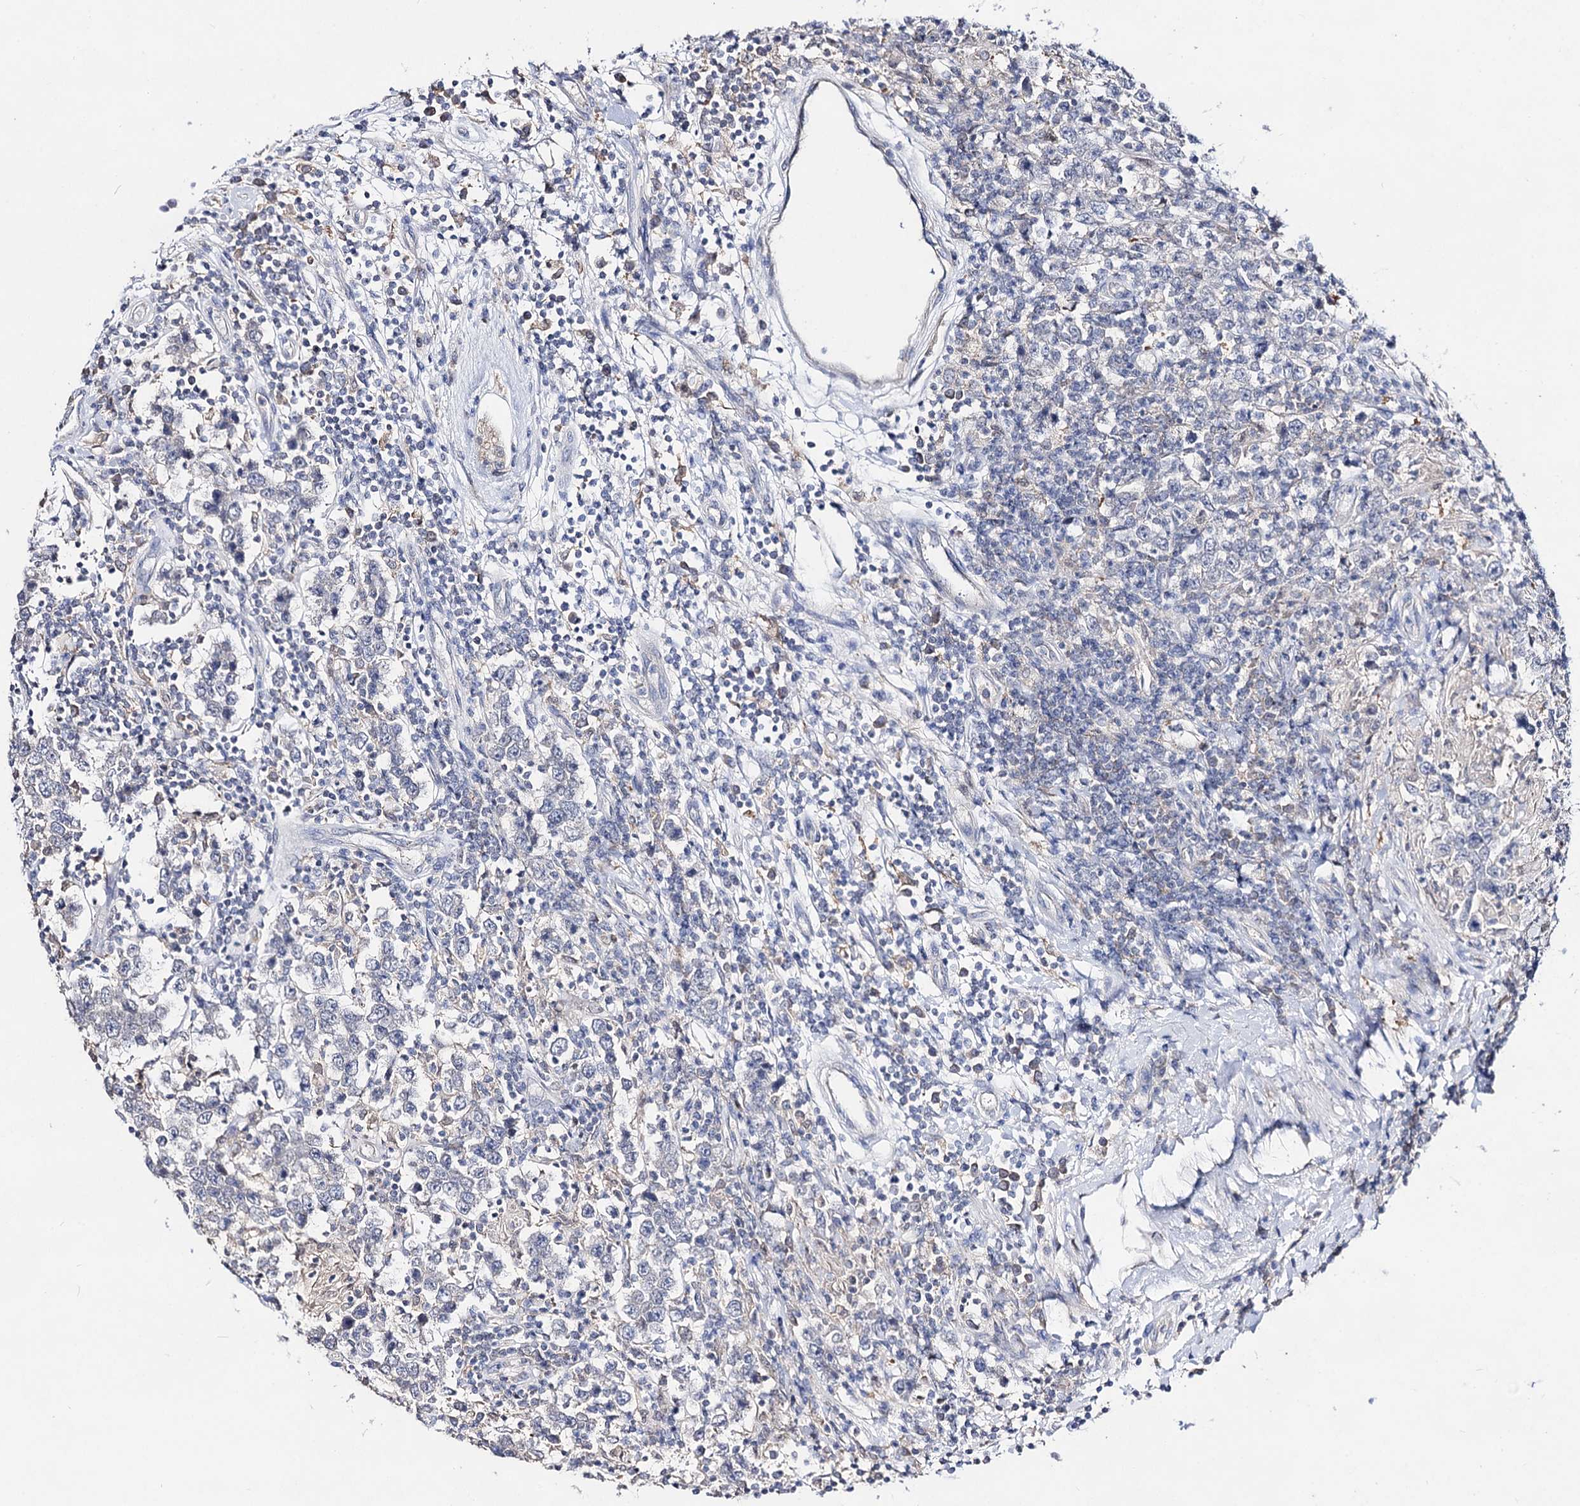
{"staining": {"intensity": "negative", "quantity": "none", "location": "none"}, "tissue": "testis cancer", "cell_type": "Tumor cells", "image_type": "cancer", "snomed": [{"axis": "morphology", "description": "Normal tissue, NOS"}, {"axis": "morphology", "description": "Urothelial carcinoma, High grade"}, {"axis": "morphology", "description": "Seminoma, NOS"}, {"axis": "morphology", "description": "Carcinoma, Embryonal, NOS"}, {"axis": "topography", "description": "Urinary bladder"}, {"axis": "topography", "description": "Testis"}], "caption": "Immunohistochemistry (IHC) photomicrograph of human testis embryonal carcinoma stained for a protein (brown), which reveals no positivity in tumor cells. The staining is performed using DAB brown chromogen with nuclei counter-stained in using hematoxylin.", "gene": "ACTR6", "patient": {"sex": "male", "age": 41}}